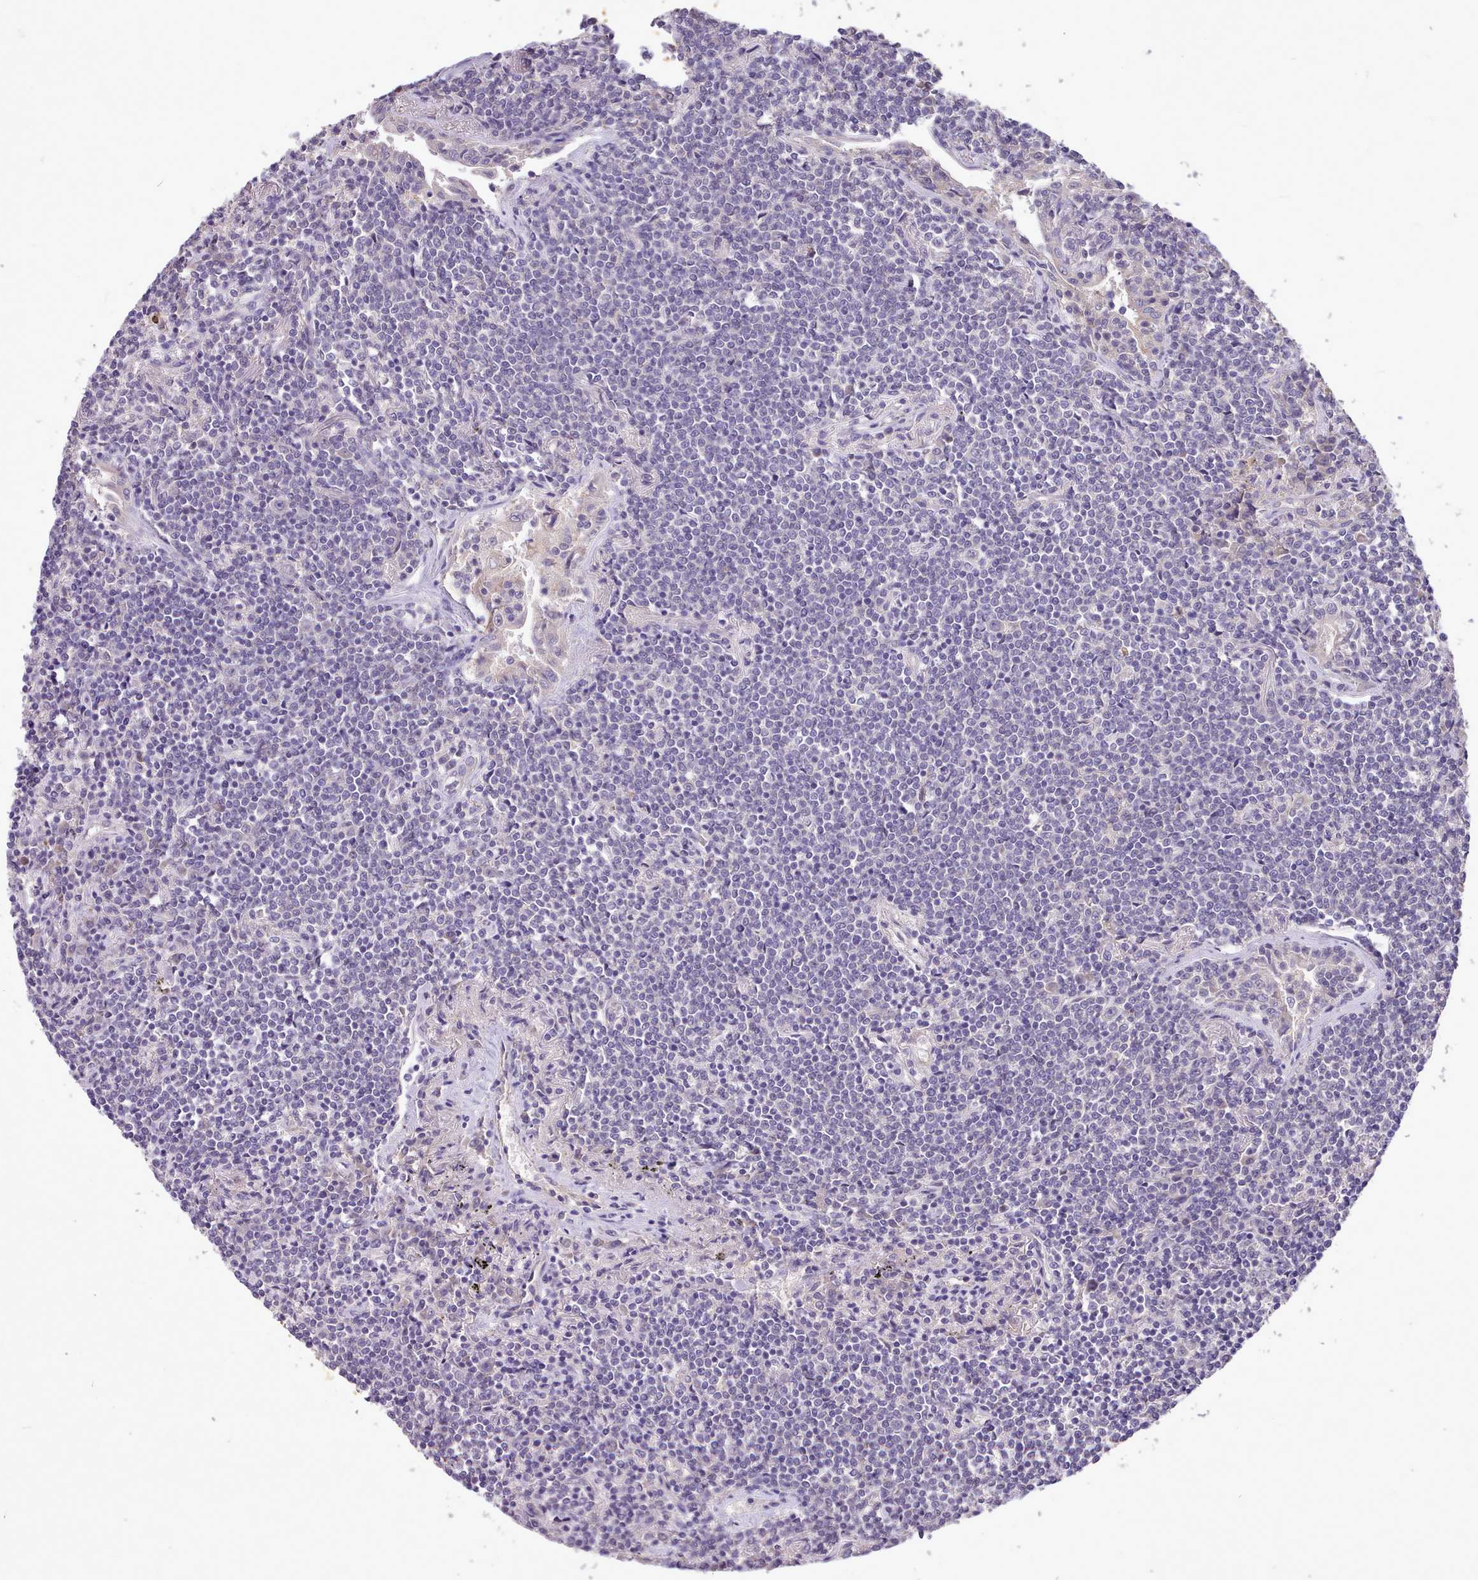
{"staining": {"intensity": "negative", "quantity": "none", "location": "none"}, "tissue": "lymphoma", "cell_type": "Tumor cells", "image_type": "cancer", "snomed": [{"axis": "morphology", "description": "Malignant lymphoma, non-Hodgkin's type, Low grade"}, {"axis": "topography", "description": "Lung"}], "caption": "DAB immunohistochemical staining of malignant lymphoma, non-Hodgkin's type (low-grade) displays no significant expression in tumor cells.", "gene": "ZNF607", "patient": {"sex": "female", "age": 71}}